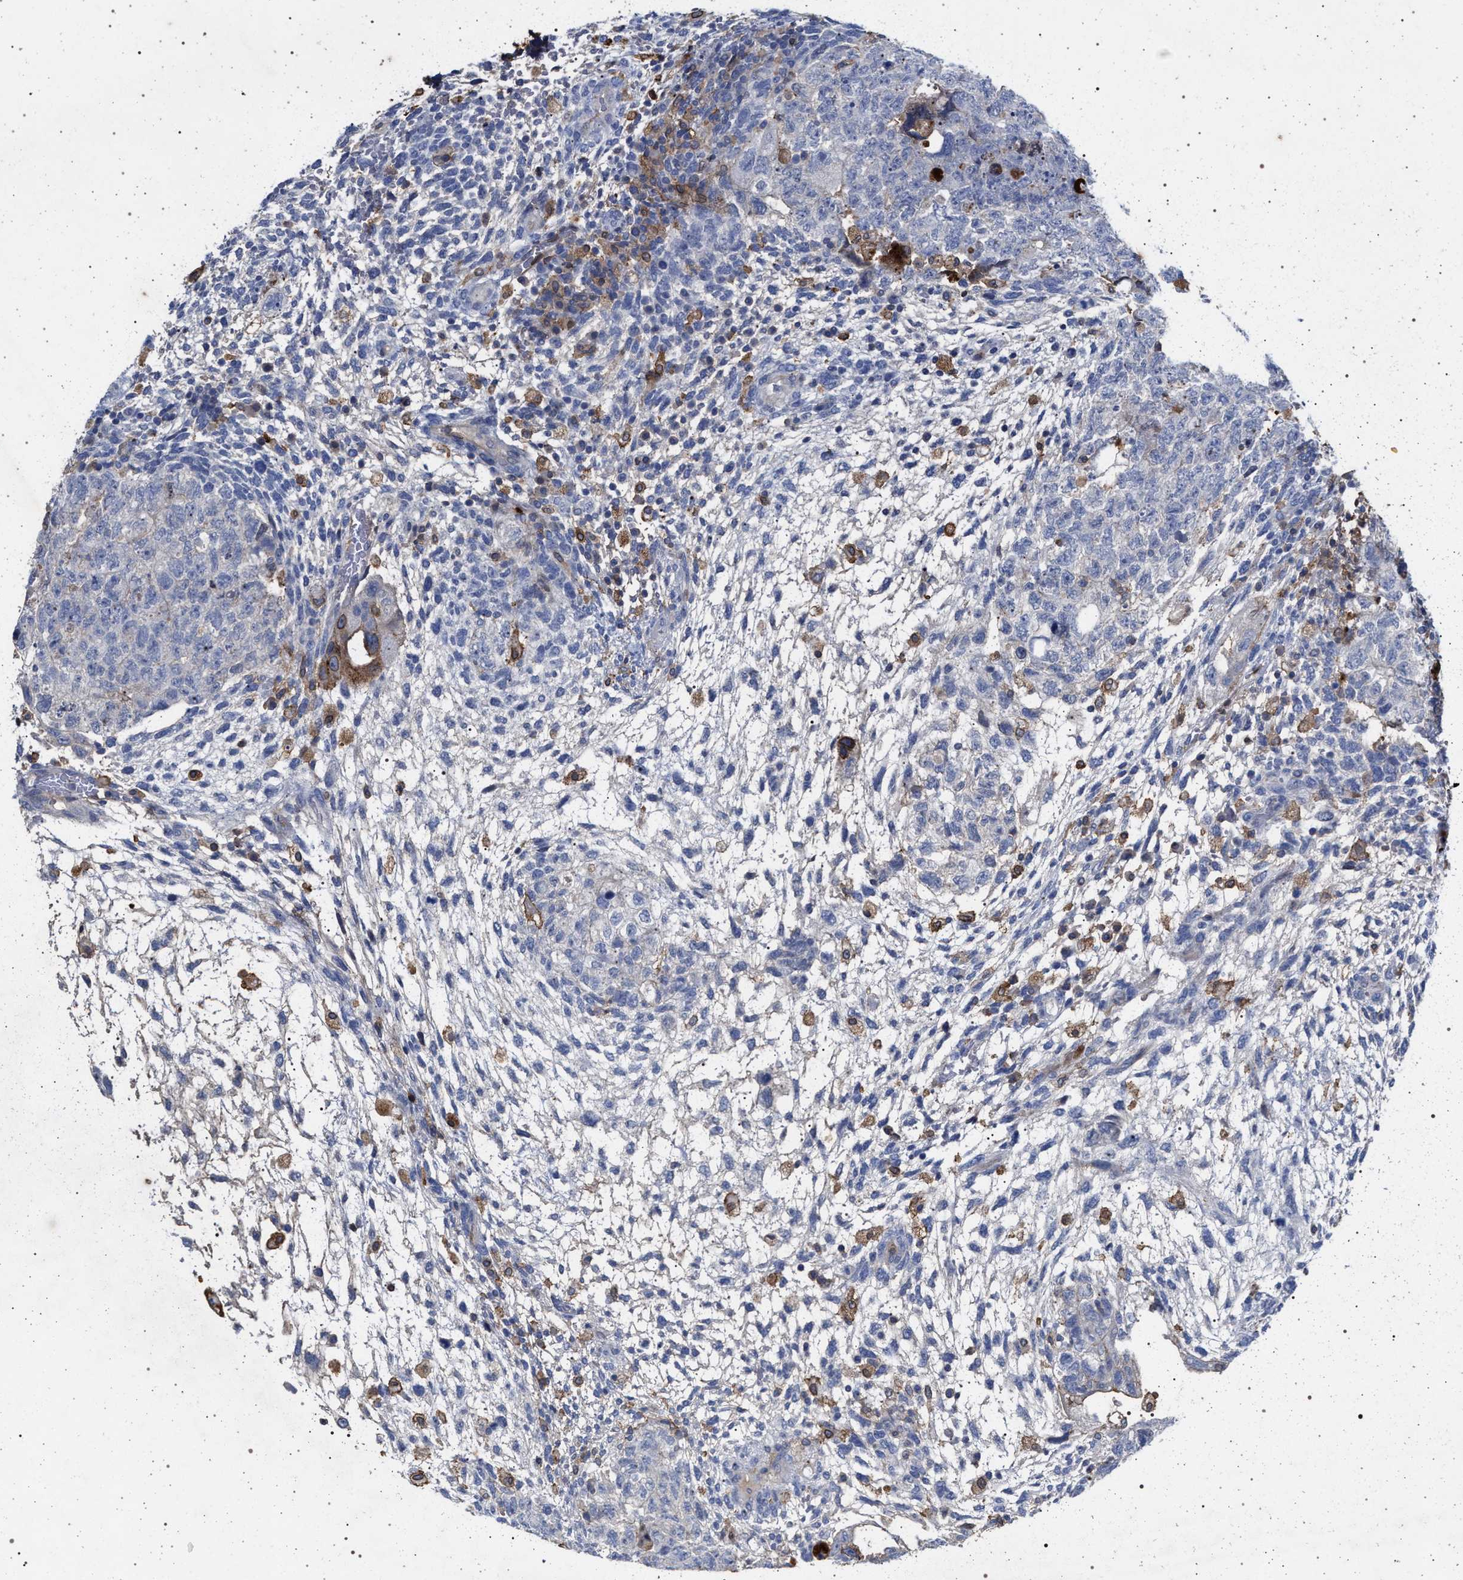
{"staining": {"intensity": "negative", "quantity": "none", "location": "none"}, "tissue": "testis cancer", "cell_type": "Tumor cells", "image_type": "cancer", "snomed": [{"axis": "morphology", "description": "Carcinoma, Embryonal, NOS"}, {"axis": "topography", "description": "Testis"}], "caption": "A micrograph of human testis cancer (embryonal carcinoma) is negative for staining in tumor cells. The staining is performed using DAB (3,3'-diaminobenzidine) brown chromogen with nuclei counter-stained in using hematoxylin.", "gene": "PLG", "patient": {"sex": "male", "age": 36}}